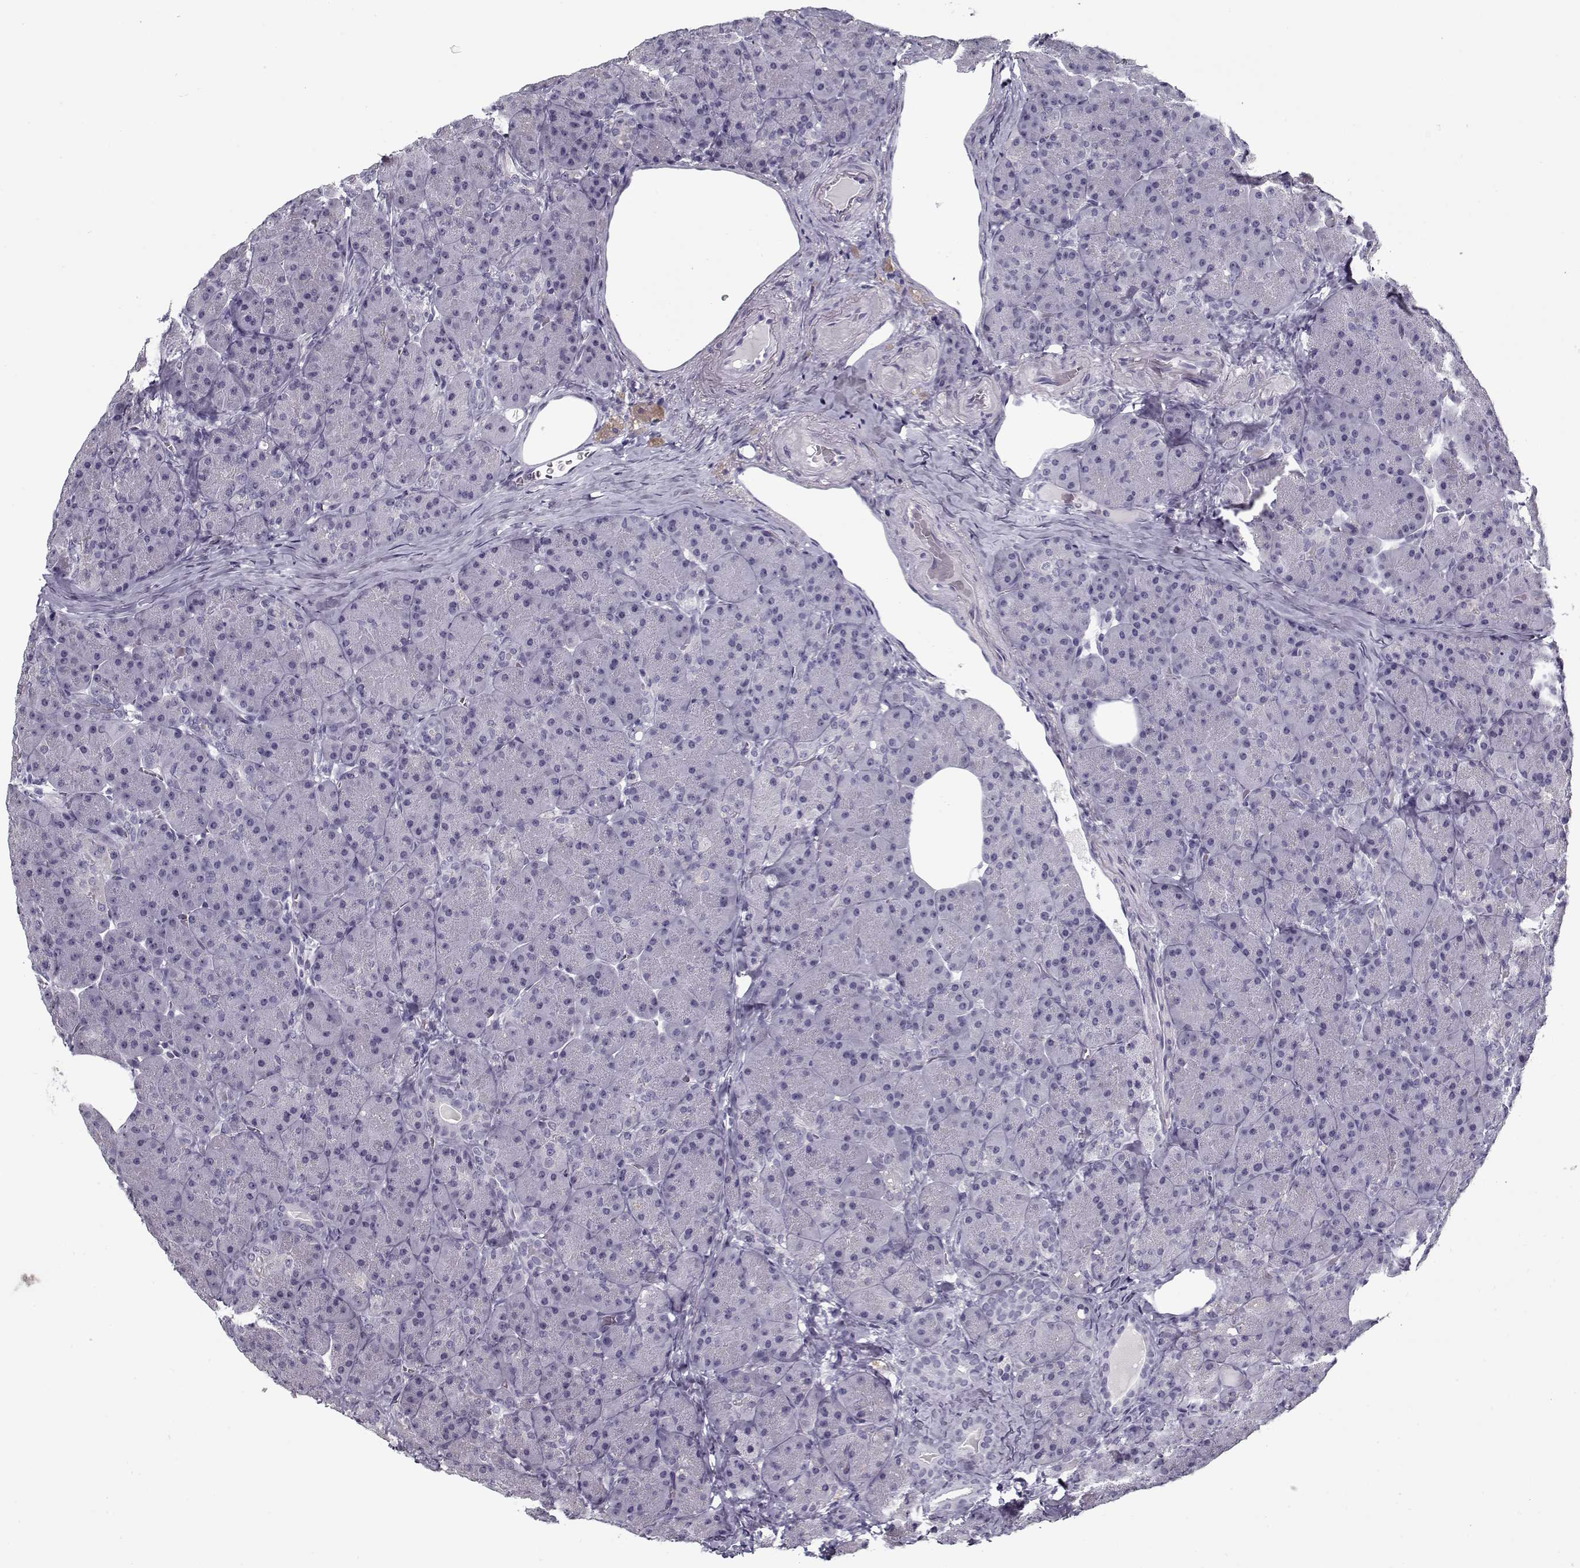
{"staining": {"intensity": "negative", "quantity": "none", "location": "none"}, "tissue": "pancreas", "cell_type": "Exocrine glandular cells", "image_type": "normal", "snomed": [{"axis": "morphology", "description": "Normal tissue, NOS"}, {"axis": "topography", "description": "Pancreas"}], "caption": "Exocrine glandular cells show no significant expression in unremarkable pancreas.", "gene": "RNF32", "patient": {"sex": "male", "age": 57}}